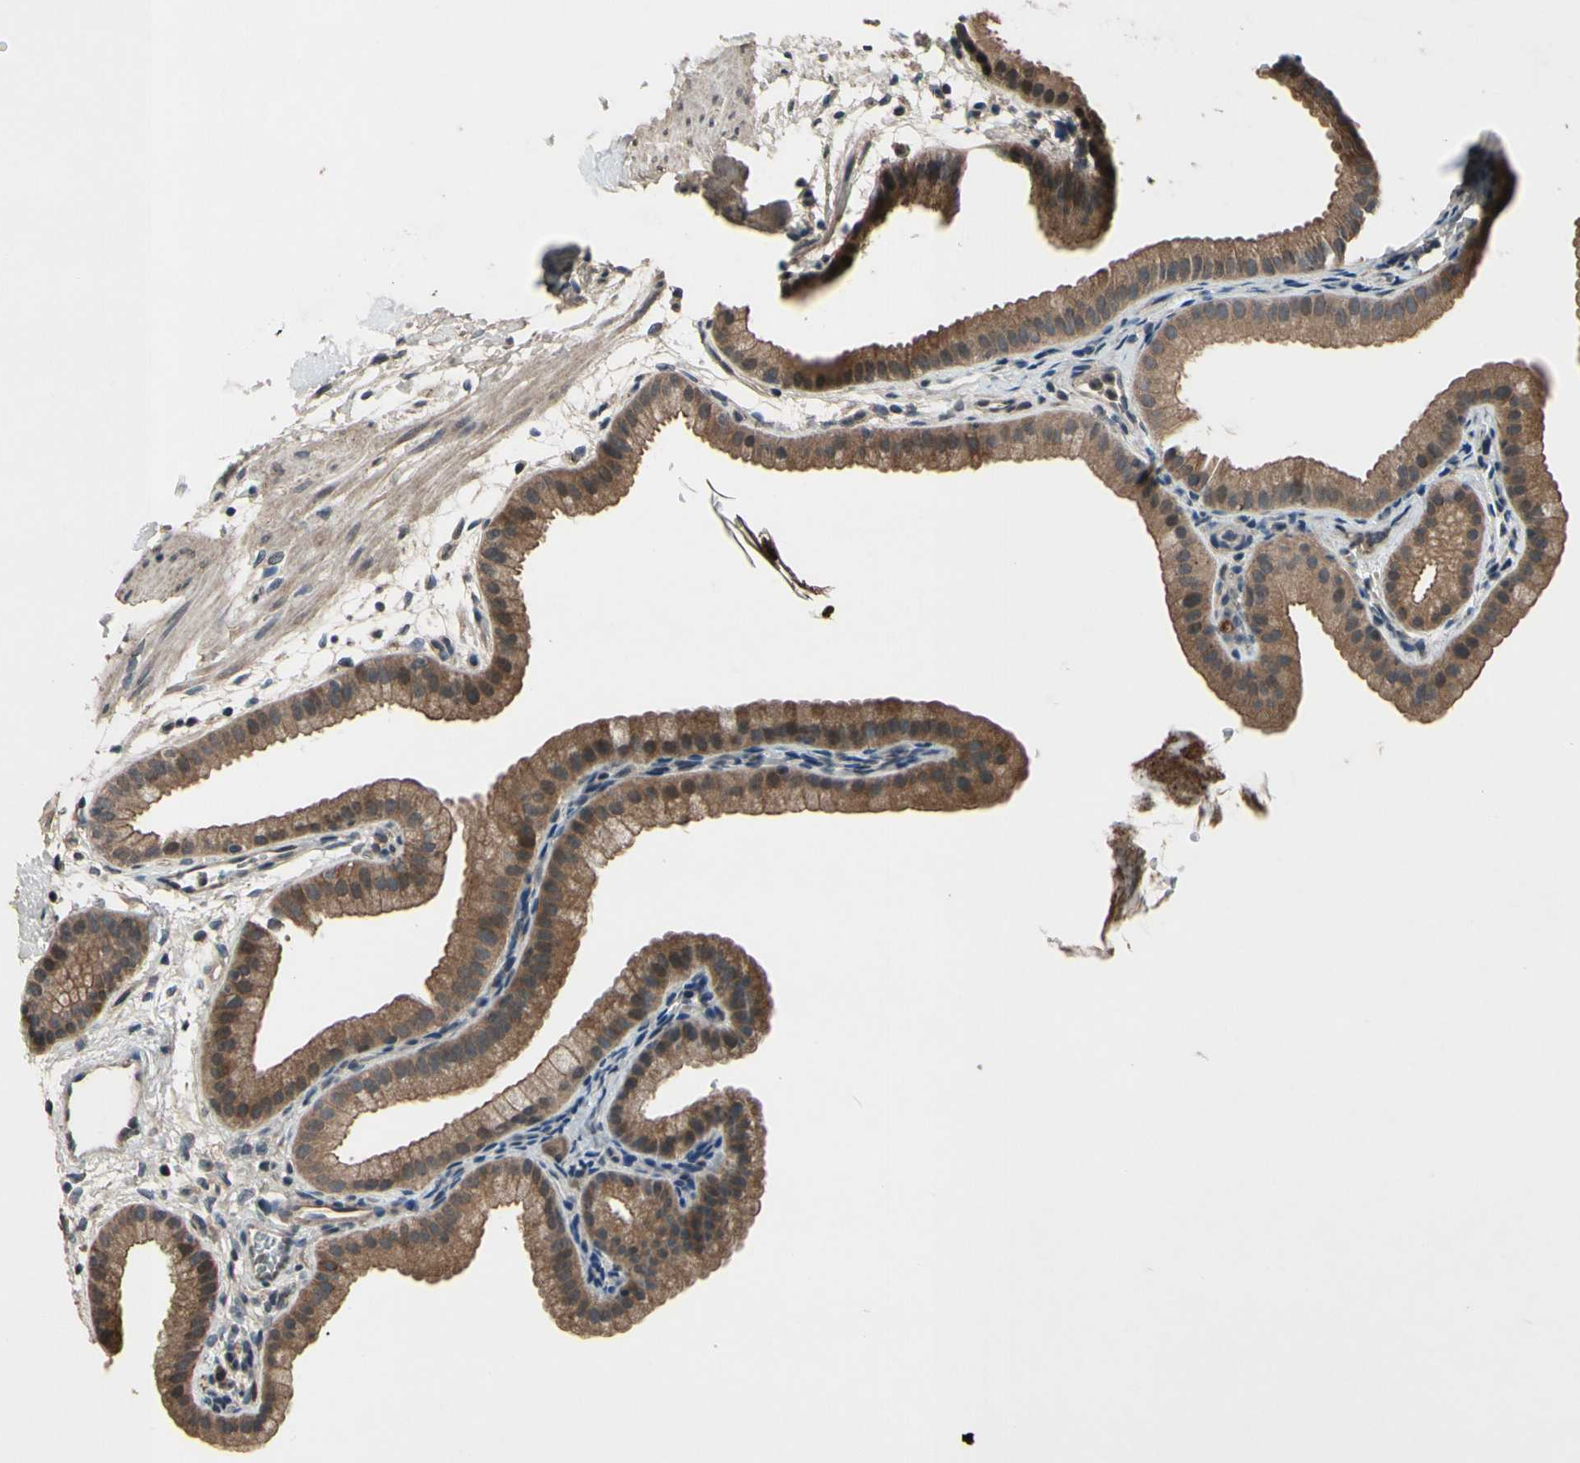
{"staining": {"intensity": "moderate", "quantity": ">75%", "location": "cytoplasmic/membranous"}, "tissue": "gallbladder", "cell_type": "Glandular cells", "image_type": "normal", "snomed": [{"axis": "morphology", "description": "Normal tissue, NOS"}, {"axis": "topography", "description": "Gallbladder"}], "caption": "Immunohistochemical staining of normal gallbladder shows medium levels of moderate cytoplasmic/membranous staining in approximately >75% of glandular cells. (Stains: DAB (3,3'-diaminobenzidine) in brown, nuclei in blue, Microscopy: brightfield microscopy at high magnification).", "gene": "MBTPS2", "patient": {"sex": "female", "age": 64}}